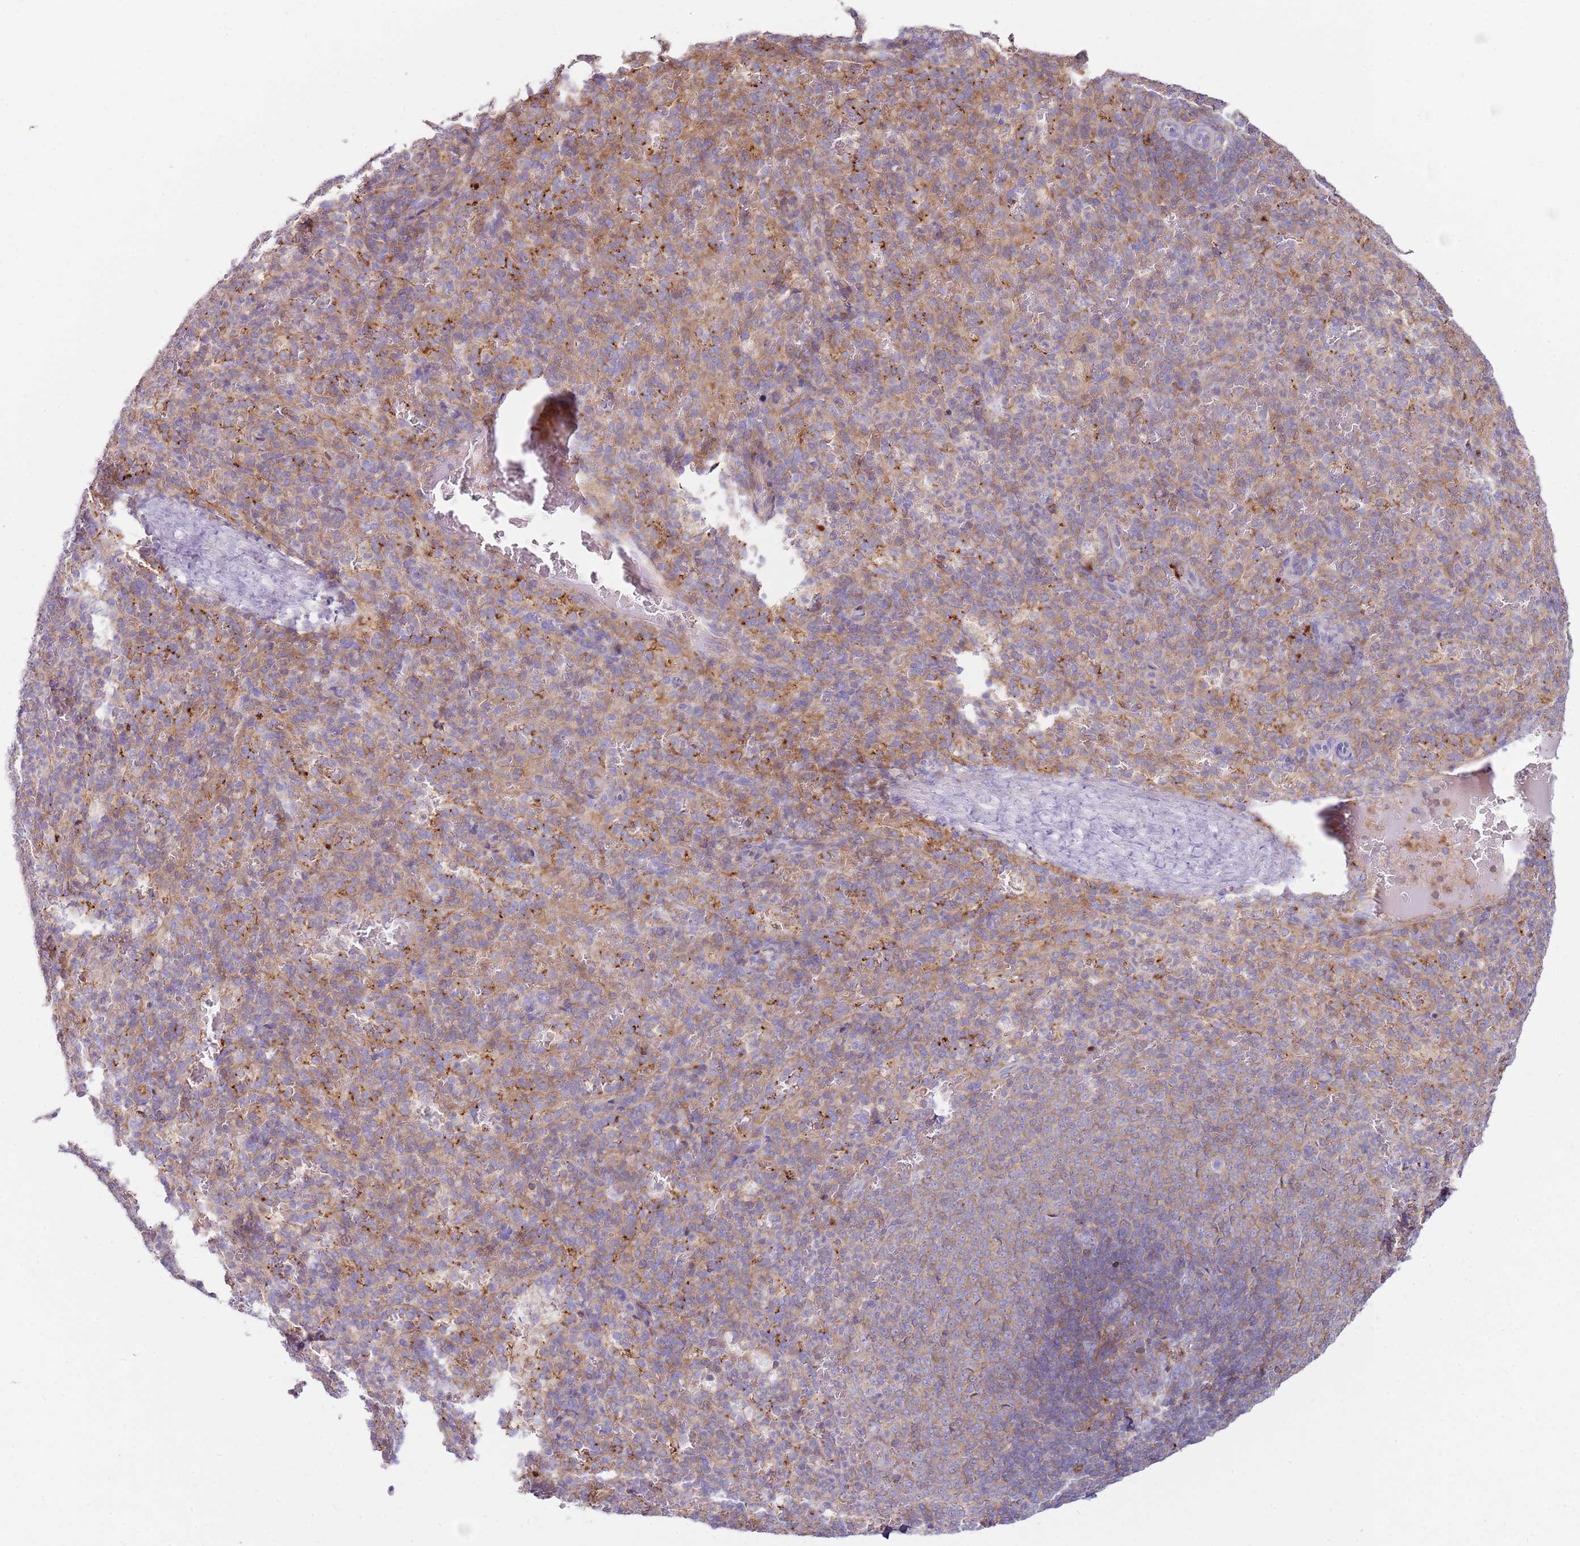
{"staining": {"intensity": "weak", "quantity": "25%-75%", "location": "cytoplasmic/membranous"}, "tissue": "spleen", "cell_type": "Cells in red pulp", "image_type": "normal", "snomed": [{"axis": "morphology", "description": "Normal tissue, NOS"}, {"axis": "topography", "description": "Spleen"}], "caption": "A brown stain highlights weak cytoplasmic/membranous positivity of a protein in cells in red pulp of normal spleen. (DAB (3,3'-diaminobenzidine) = brown stain, brightfield microscopy at high magnification).", "gene": "FPR1", "patient": {"sex": "female", "age": 21}}